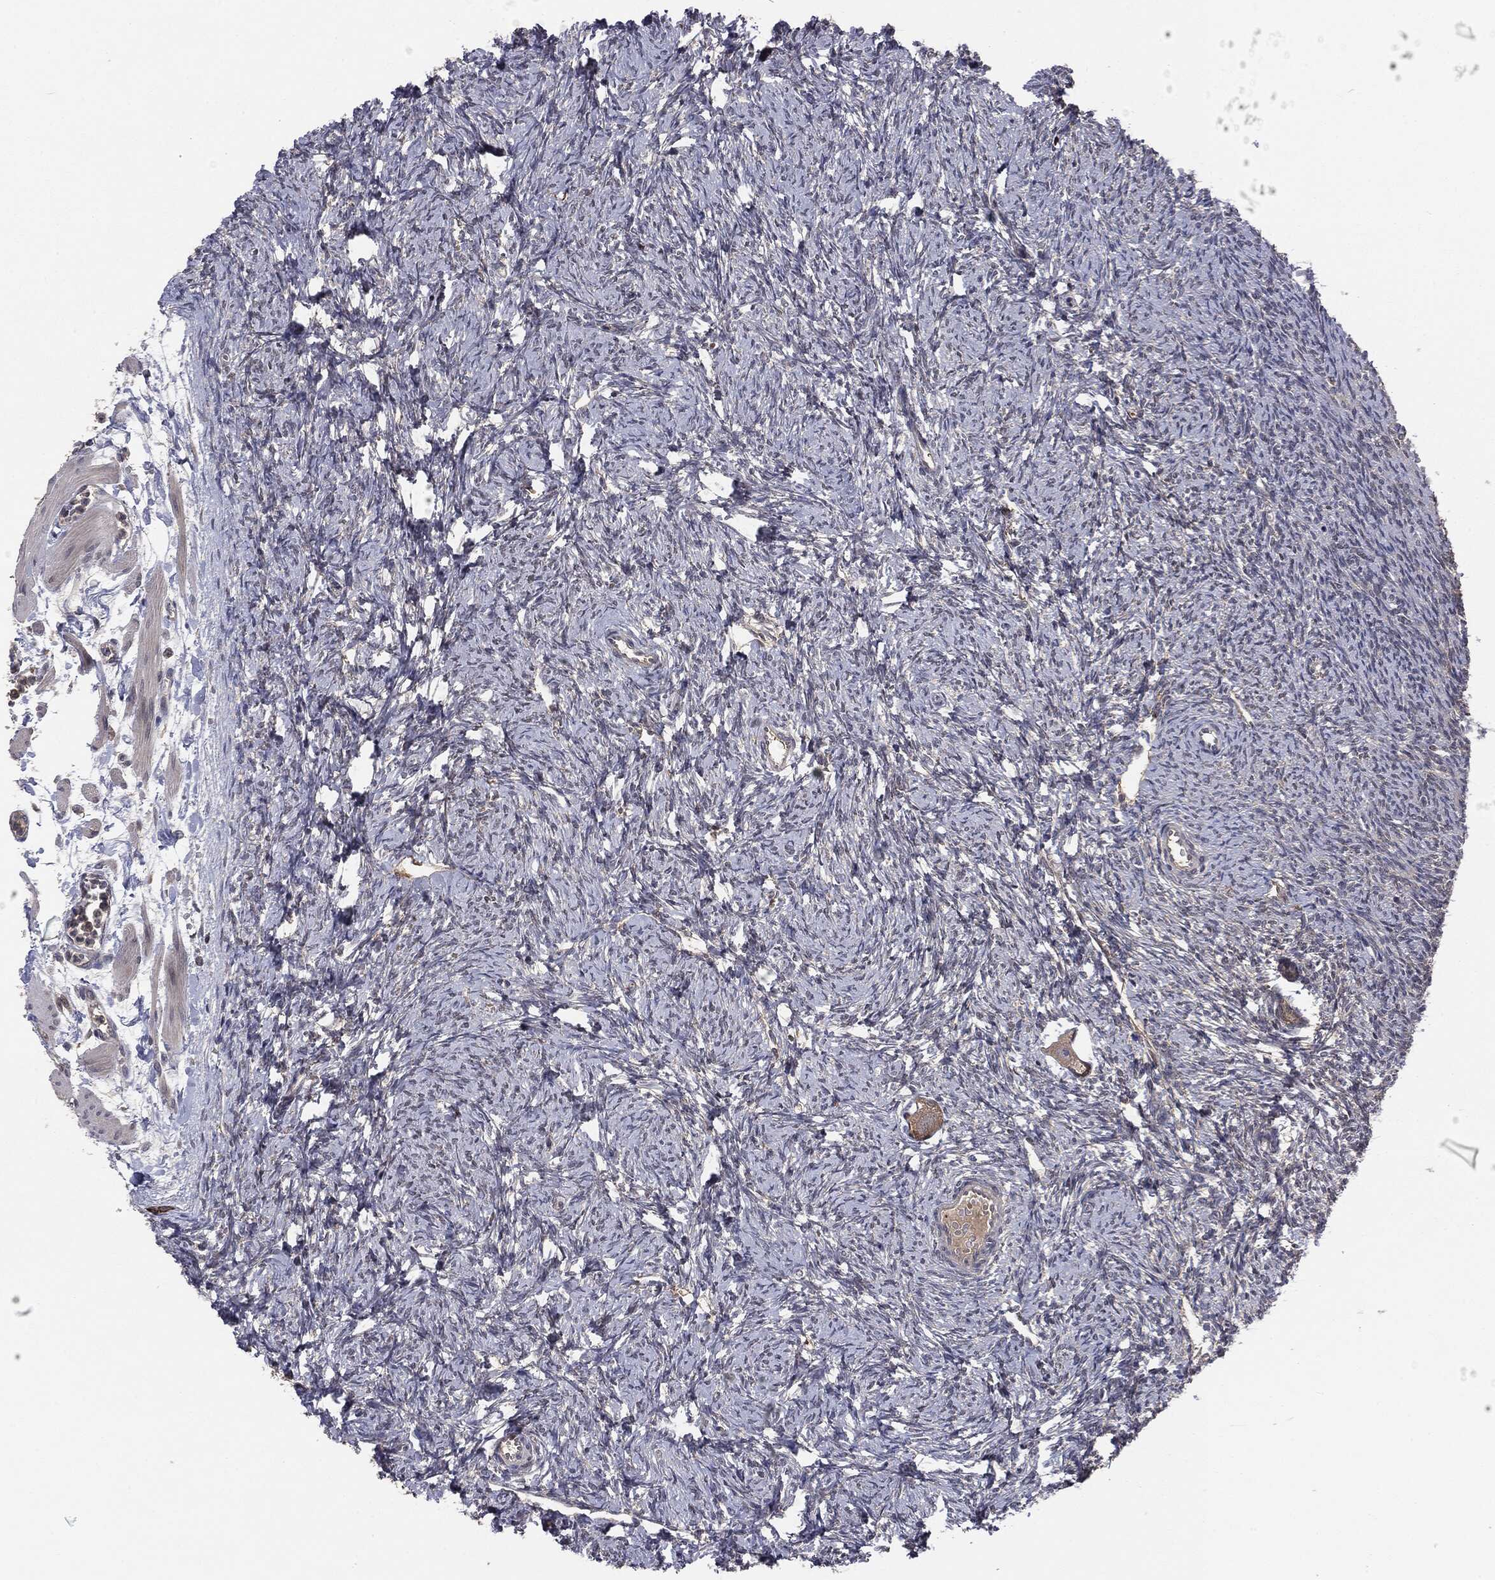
{"staining": {"intensity": "negative", "quantity": "none", "location": "none"}, "tissue": "ovary", "cell_type": "Follicle cells", "image_type": "normal", "snomed": [{"axis": "morphology", "description": "Normal tissue, NOS"}, {"axis": "topography", "description": "Fallopian tube"}, {"axis": "topography", "description": "Ovary"}], "caption": "Immunohistochemistry (IHC) of unremarkable ovary shows no staining in follicle cells.", "gene": "KRT7", "patient": {"sex": "female", "age": 33}}